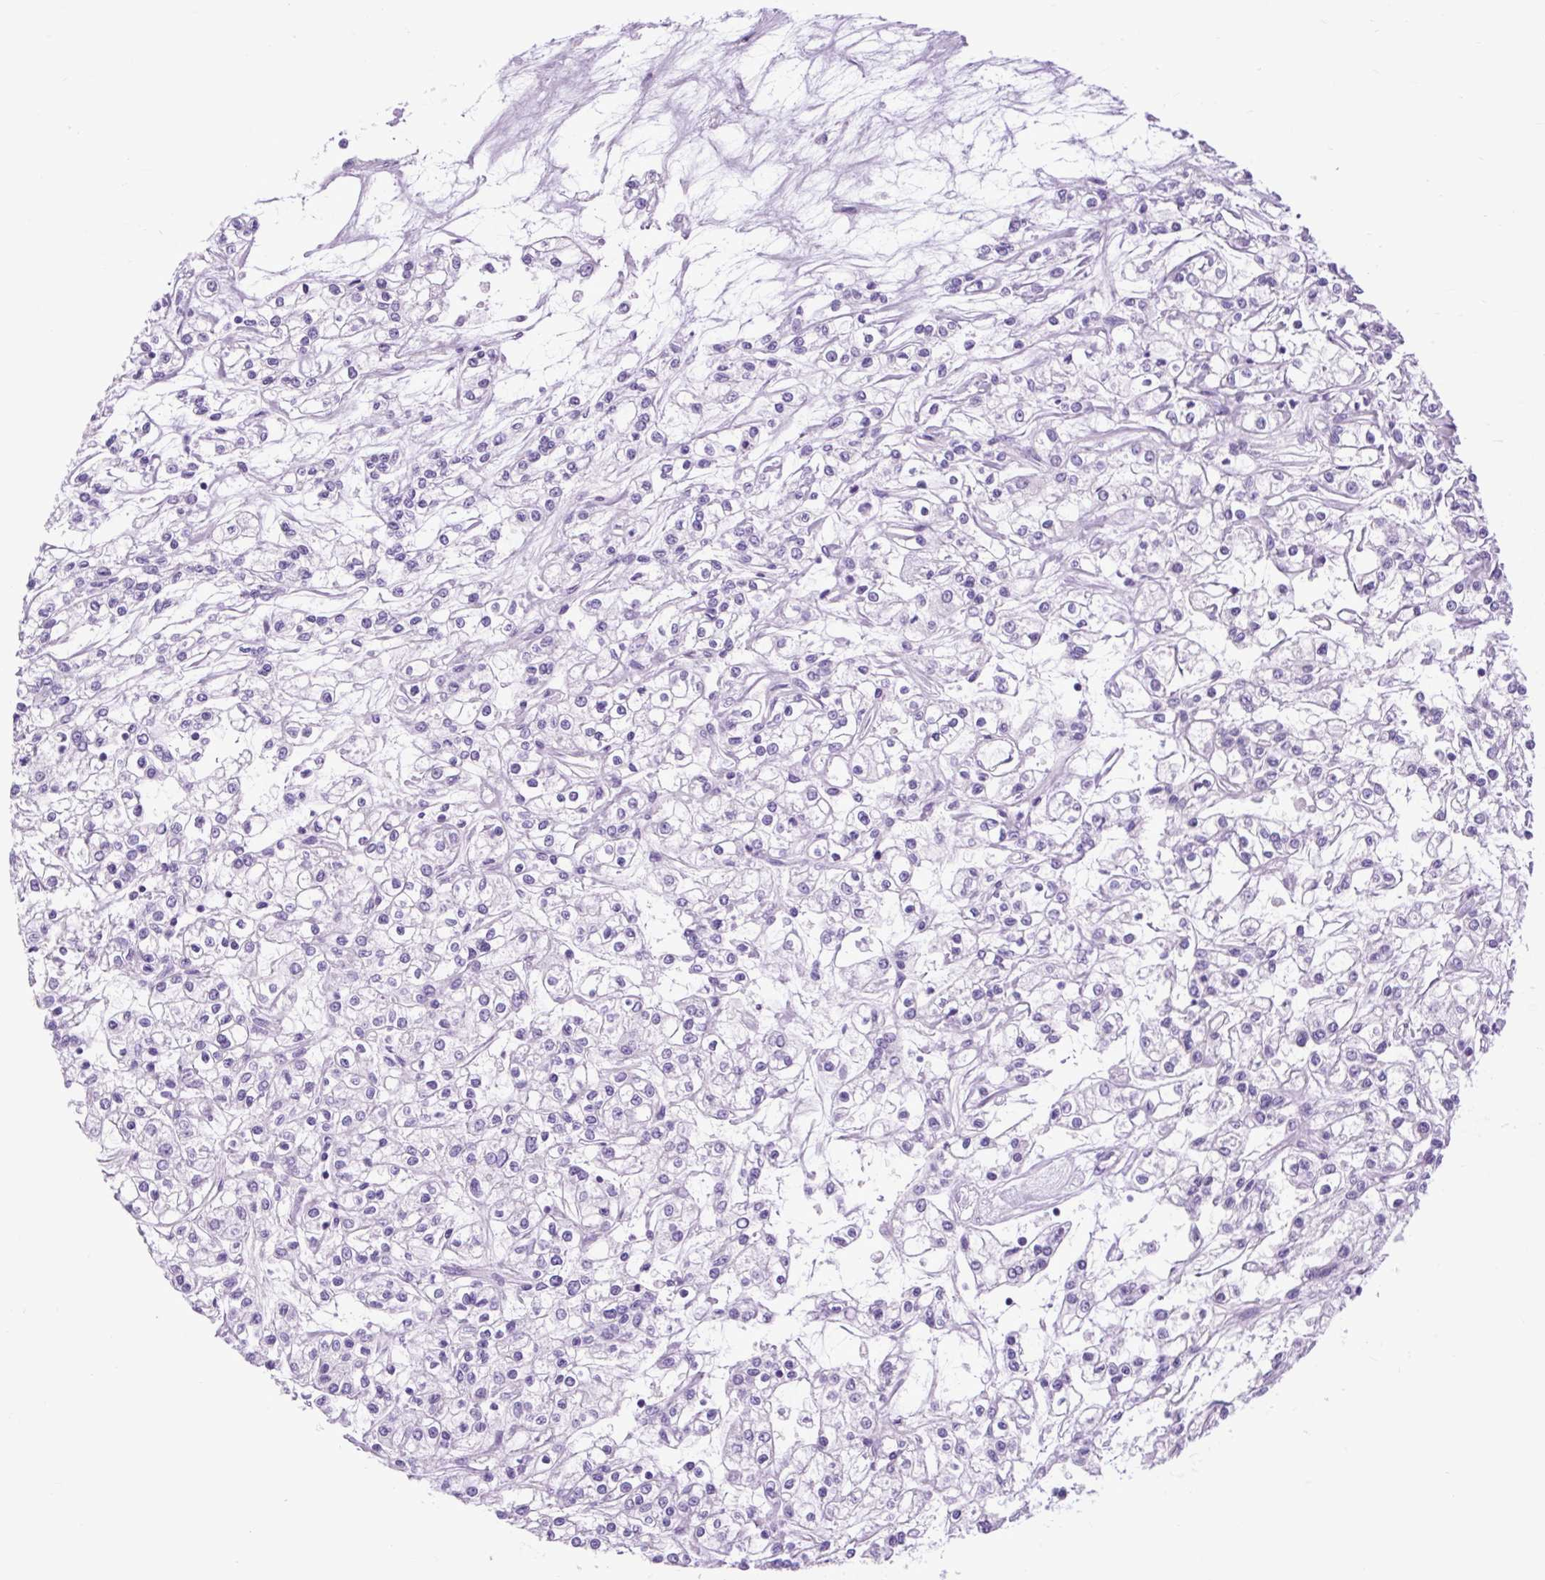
{"staining": {"intensity": "negative", "quantity": "none", "location": "none"}, "tissue": "renal cancer", "cell_type": "Tumor cells", "image_type": "cancer", "snomed": [{"axis": "morphology", "description": "Adenocarcinoma, NOS"}, {"axis": "topography", "description": "Kidney"}], "caption": "Tumor cells are negative for protein expression in human renal cancer (adenocarcinoma). Nuclei are stained in blue.", "gene": "DPP6", "patient": {"sex": "female", "age": 59}}